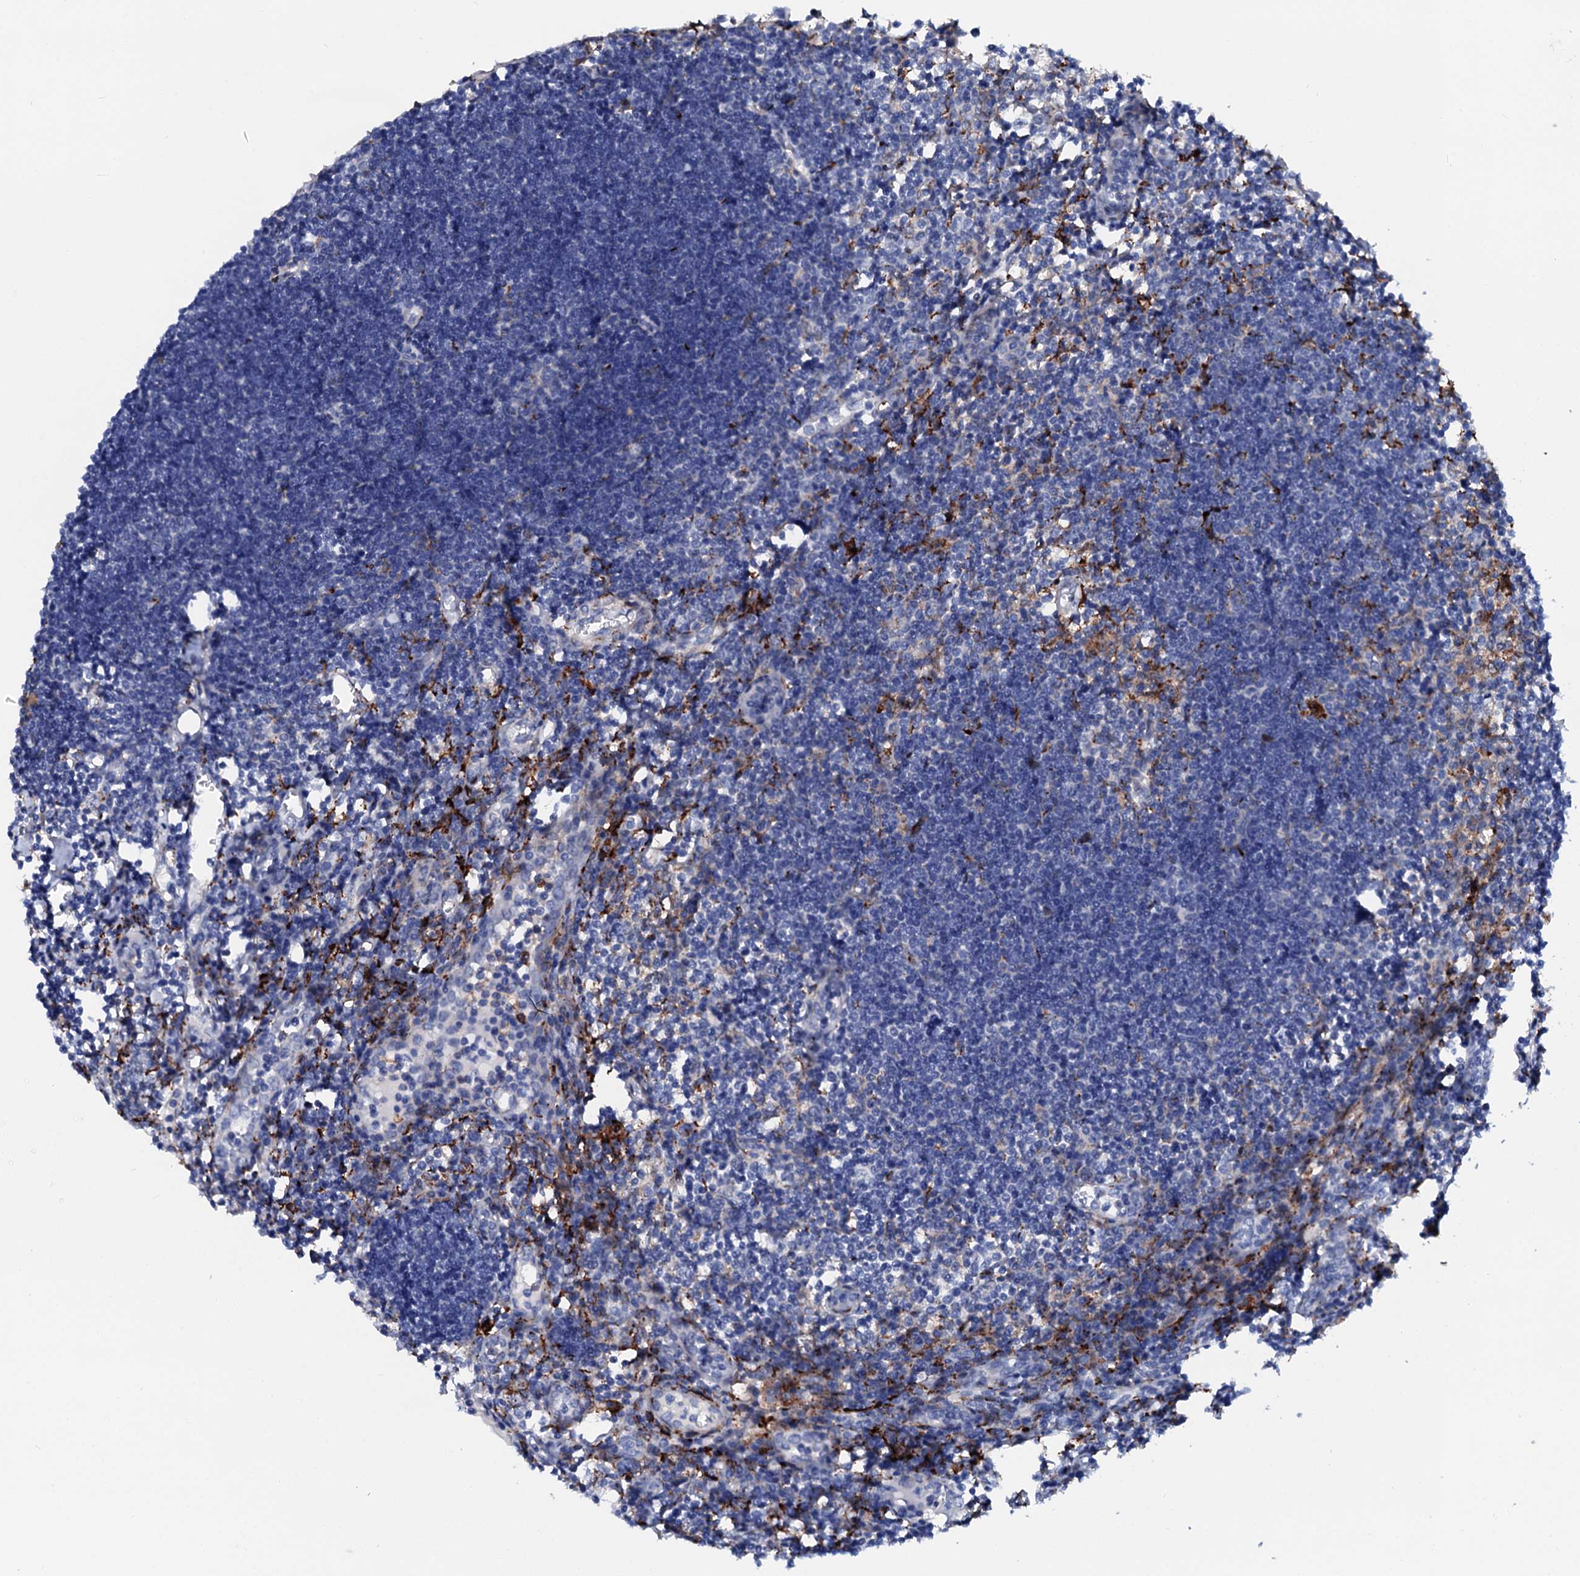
{"staining": {"intensity": "negative", "quantity": "none", "location": "none"}, "tissue": "lymph node", "cell_type": "Germinal center cells", "image_type": "normal", "snomed": [{"axis": "morphology", "description": "Normal tissue, NOS"}, {"axis": "morphology", "description": "Malignant melanoma, Metastatic site"}, {"axis": "topography", "description": "Lymph node"}], "caption": "Immunohistochemistry histopathology image of normal lymph node stained for a protein (brown), which displays no positivity in germinal center cells.", "gene": "MED13L", "patient": {"sex": "male", "age": 41}}